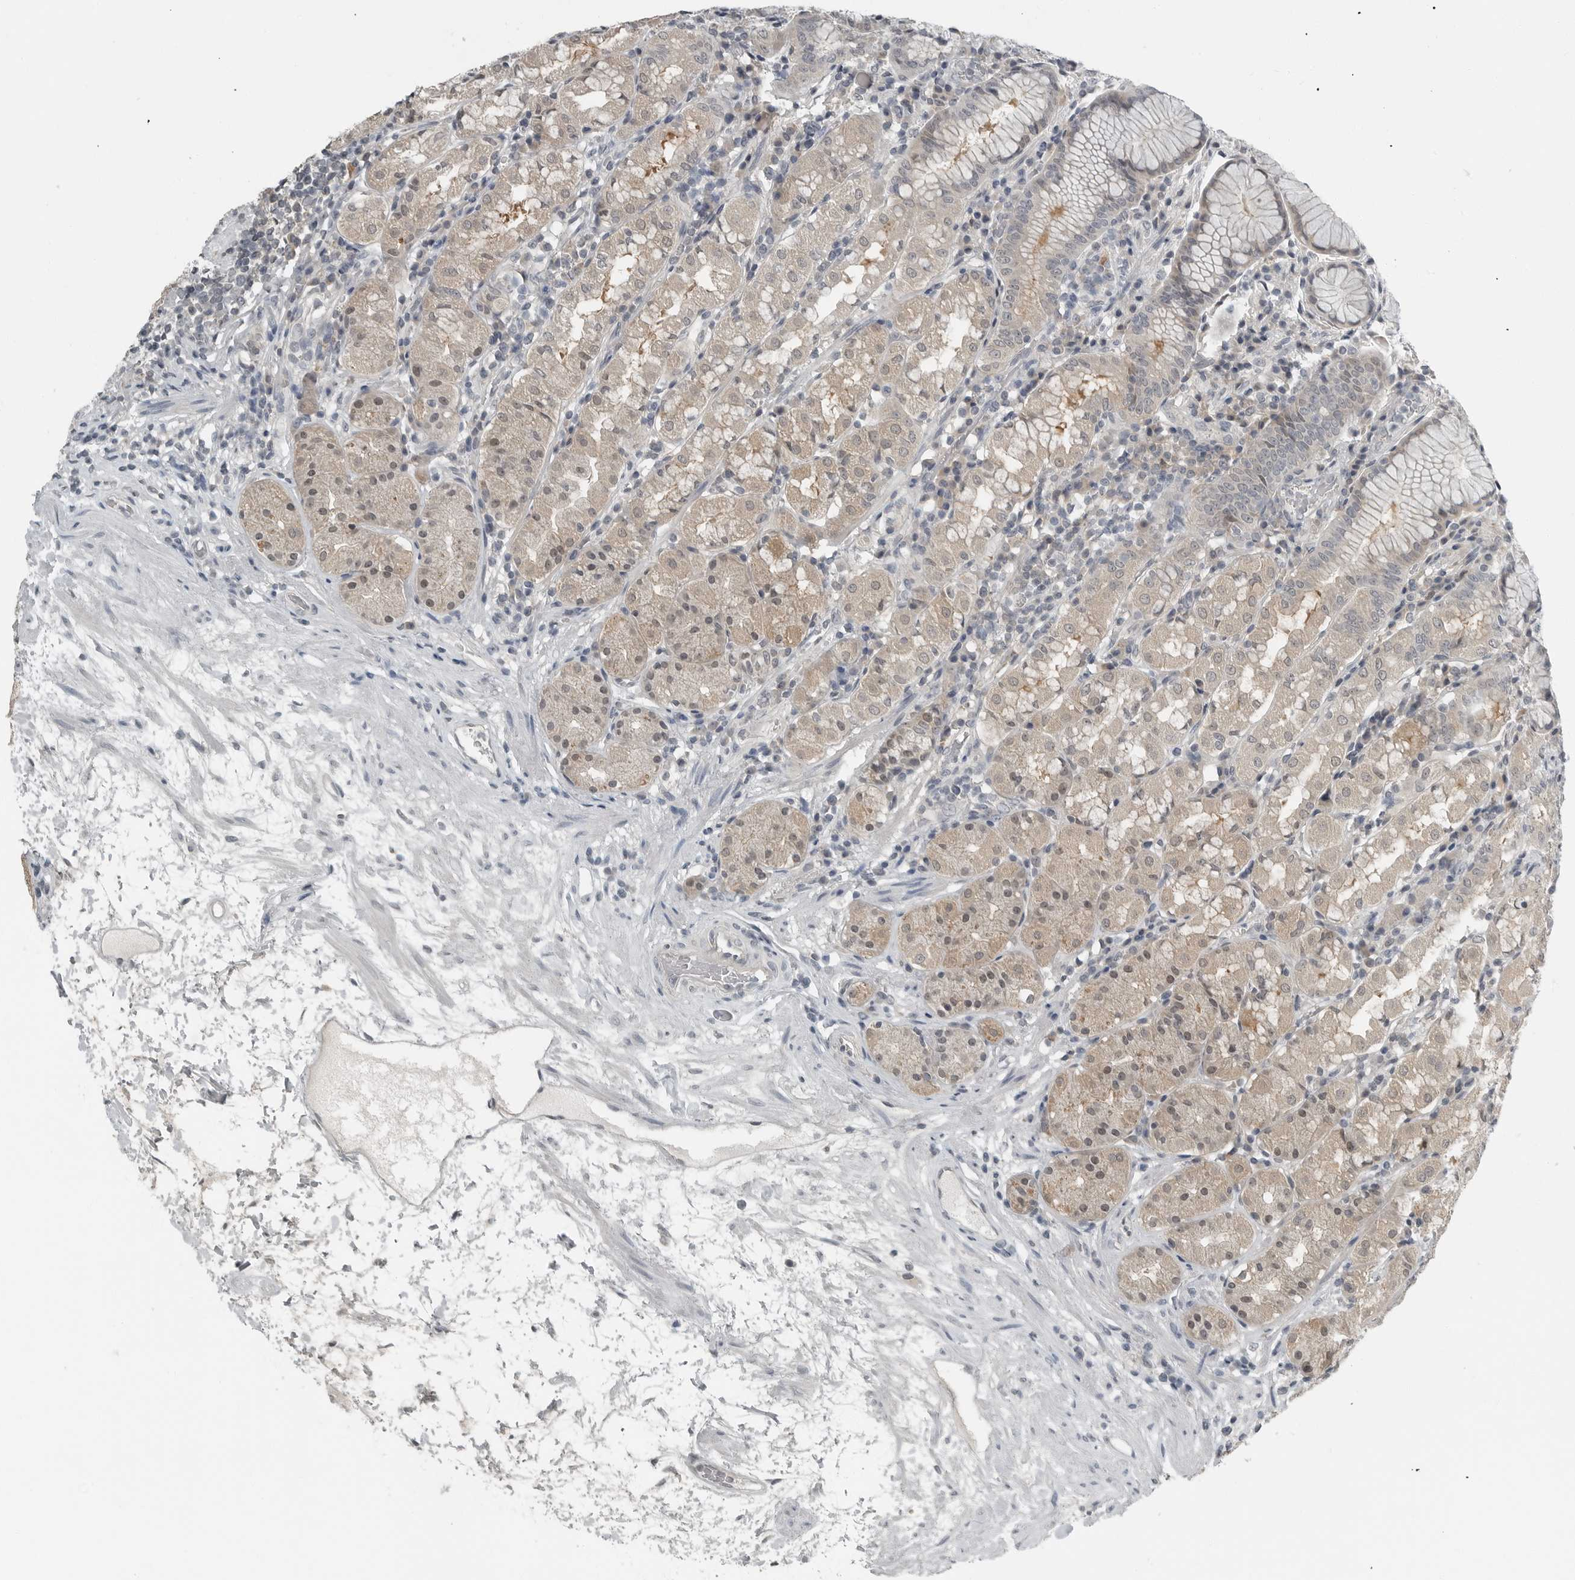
{"staining": {"intensity": "moderate", "quantity": "25%-75%", "location": "cytoplasmic/membranous,nuclear"}, "tissue": "stomach", "cell_type": "Glandular cells", "image_type": "normal", "snomed": [{"axis": "morphology", "description": "Normal tissue, NOS"}, {"axis": "topography", "description": "Stomach, lower"}], "caption": "The image exhibits staining of normal stomach, revealing moderate cytoplasmic/membranous,nuclear protein expression (brown color) within glandular cells.", "gene": "ENSG00000286112", "patient": {"sex": "female", "age": 56}}